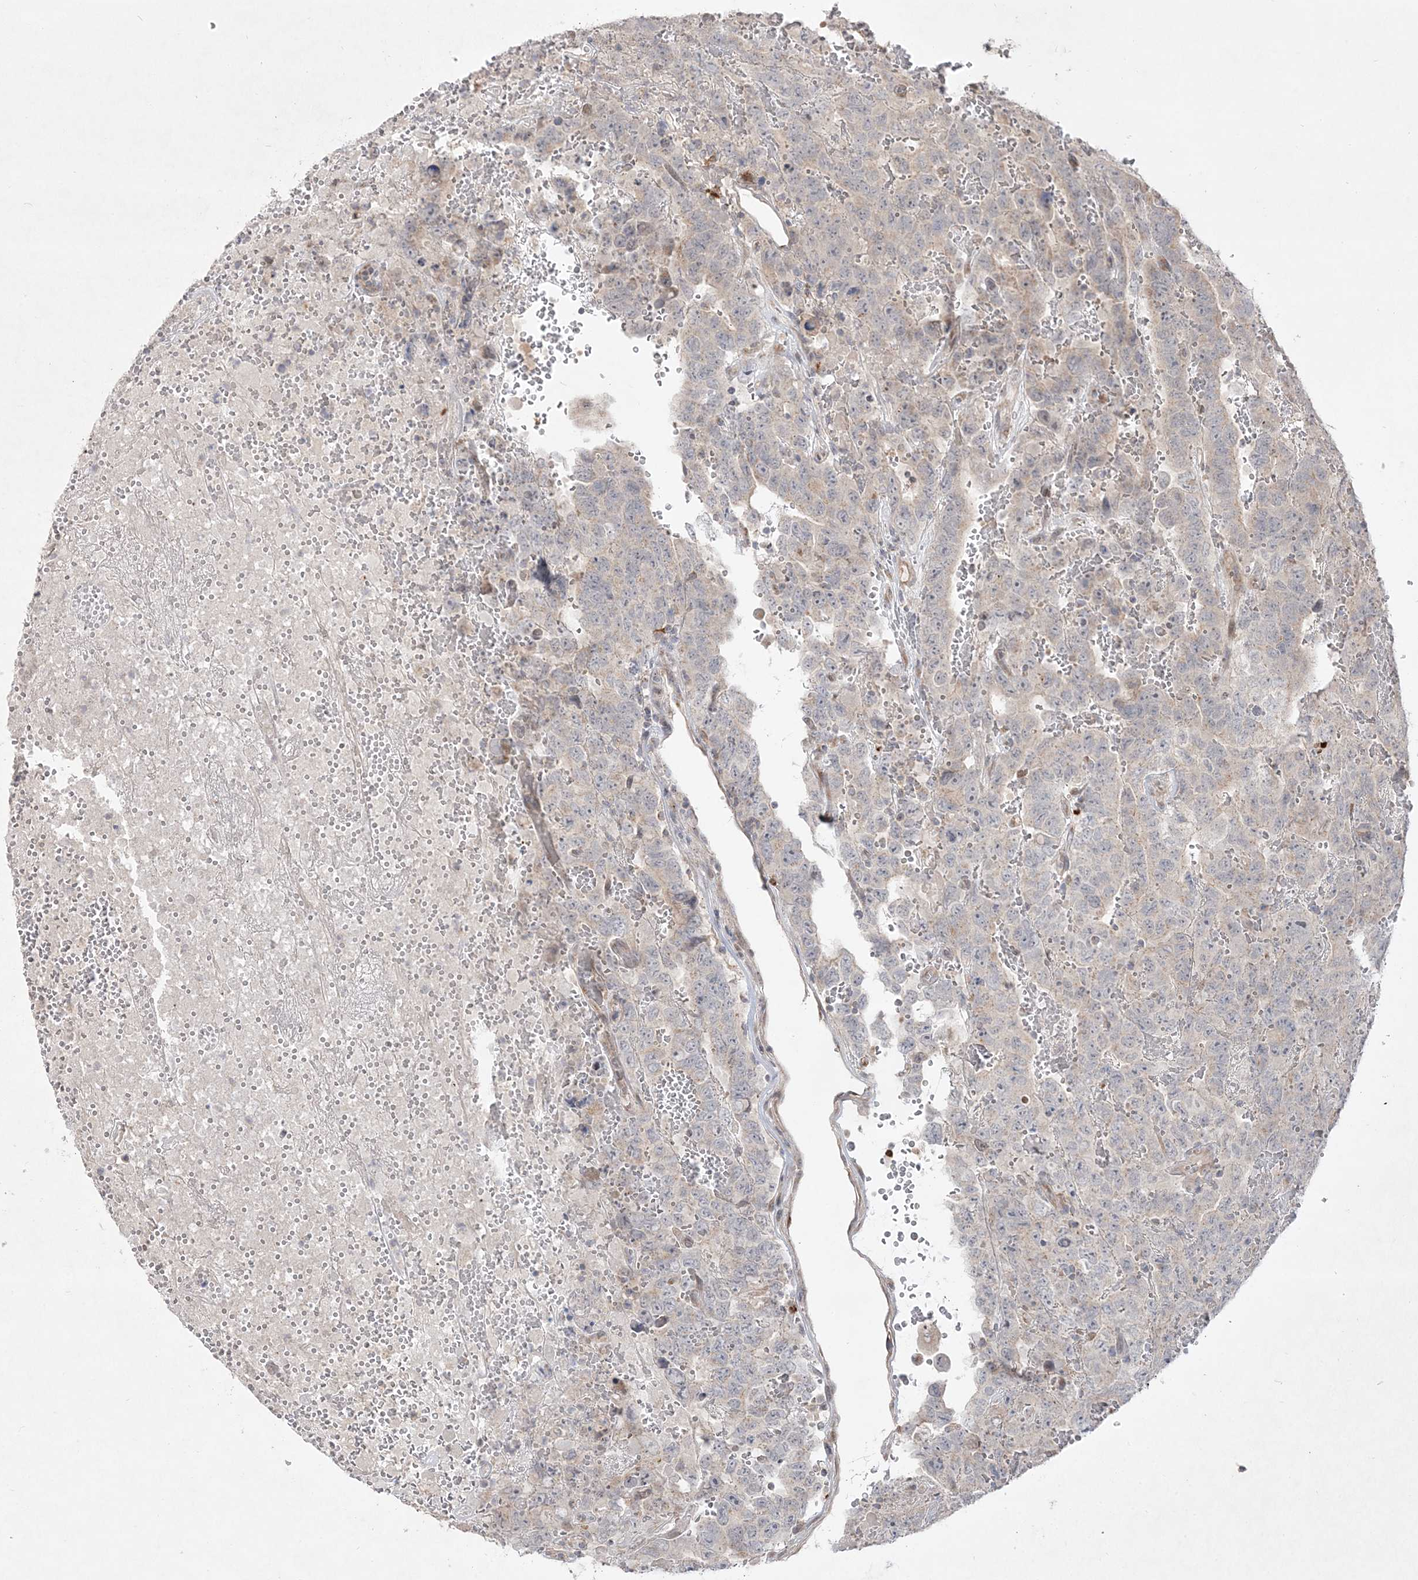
{"staining": {"intensity": "negative", "quantity": "none", "location": "none"}, "tissue": "testis cancer", "cell_type": "Tumor cells", "image_type": "cancer", "snomed": [{"axis": "morphology", "description": "Carcinoma, Embryonal, NOS"}, {"axis": "topography", "description": "Testis"}], "caption": "IHC of testis embryonal carcinoma displays no staining in tumor cells.", "gene": "CLNK", "patient": {"sex": "male", "age": 45}}